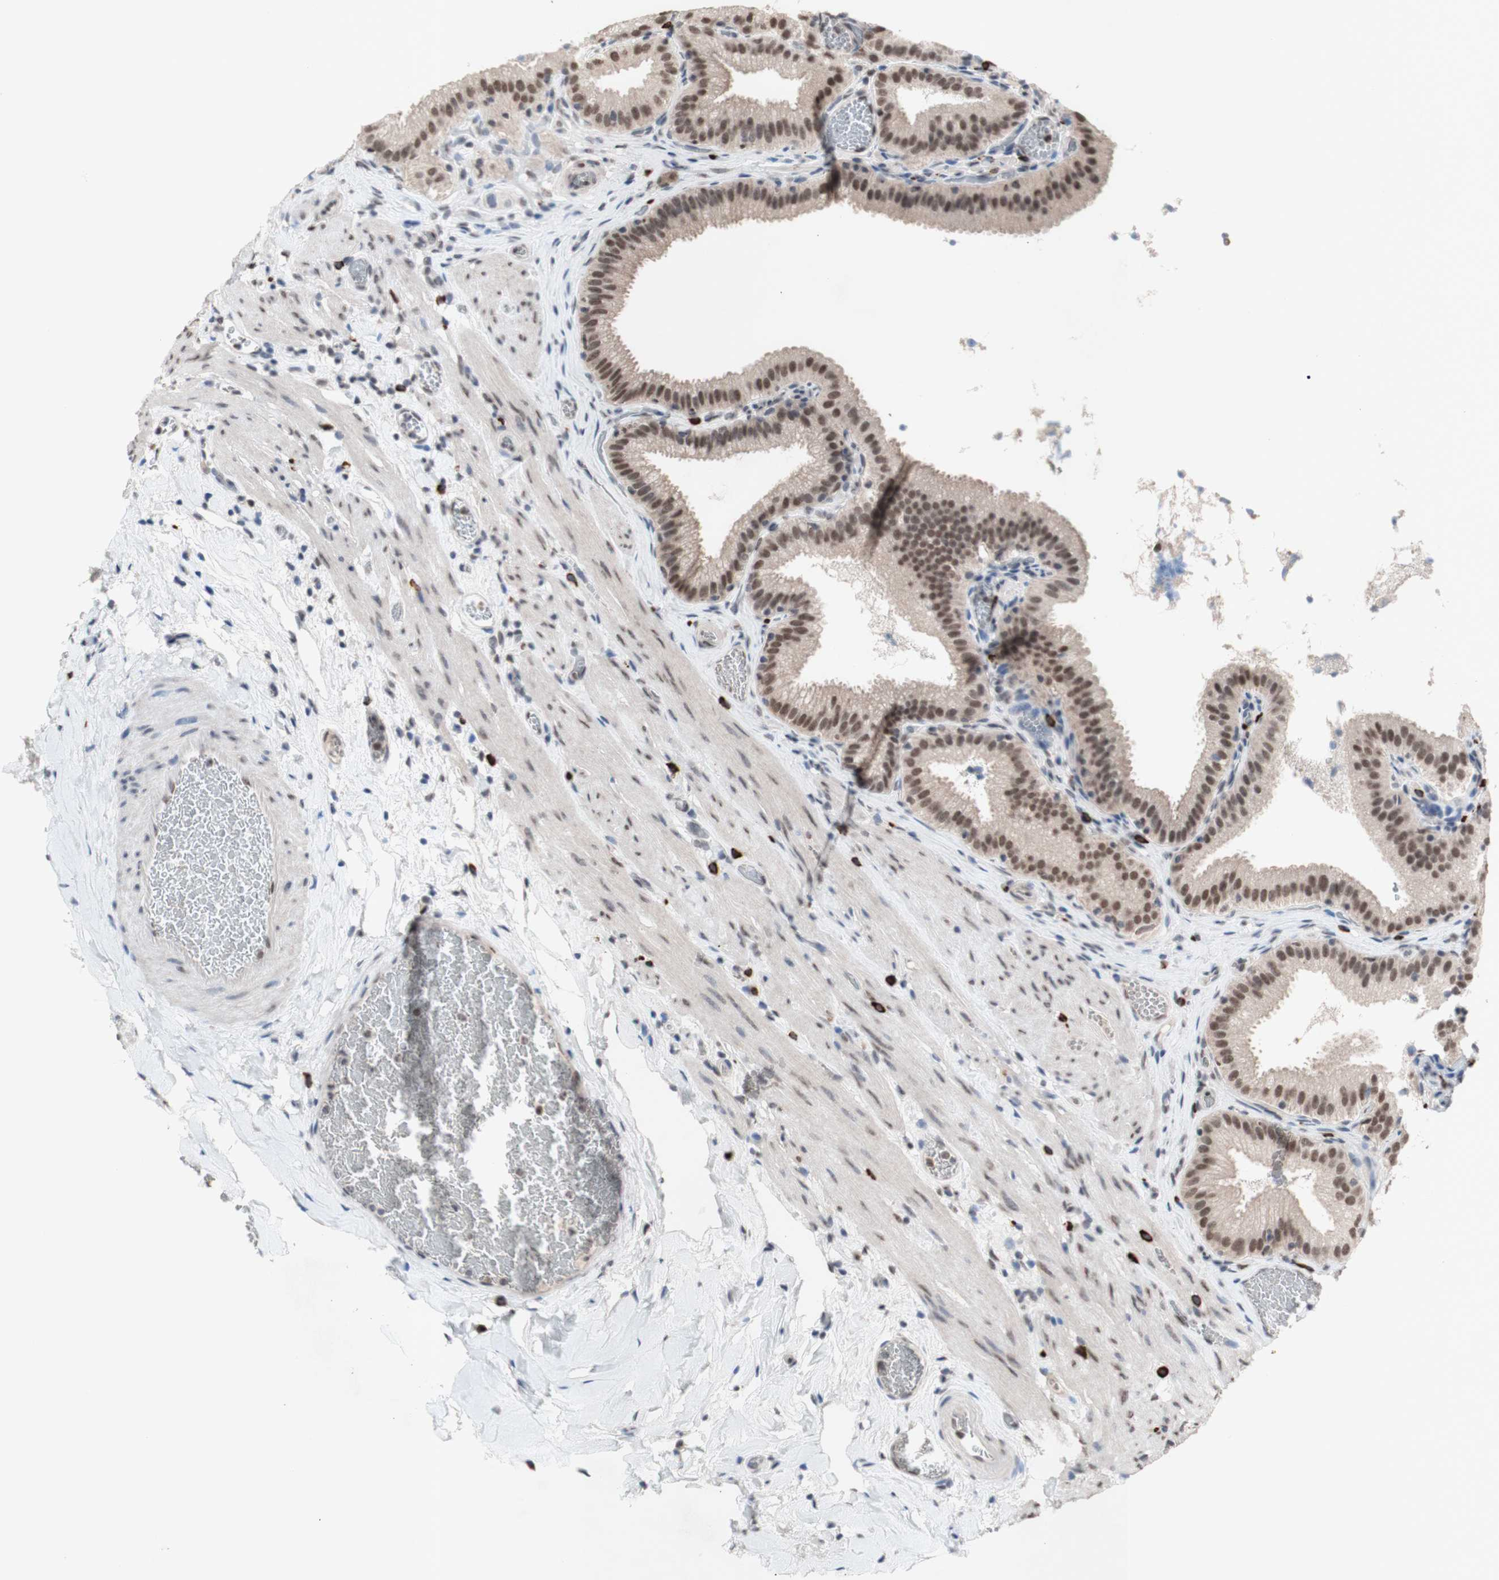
{"staining": {"intensity": "moderate", "quantity": ">75%", "location": "nuclear"}, "tissue": "gallbladder", "cell_type": "Glandular cells", "image_type": "normal", "snomed": [{"axis": "morphology", "description": "Normal tissue, NOS"}, {"axis": "topography", "description": "Gallbladder"}], "caption": "Protein expression by IHC exhibits moderate nuclear expression in about >75% of glandular cells in benign gallbladder. The staining was performed using DAB (3,3'-diaminobenzidine), with brown indicating positive protein expression. Nuclei are stained blue with hematoxylin.", "gene": "SFPQ", "patient": {"sex": "male", "age": 54}}